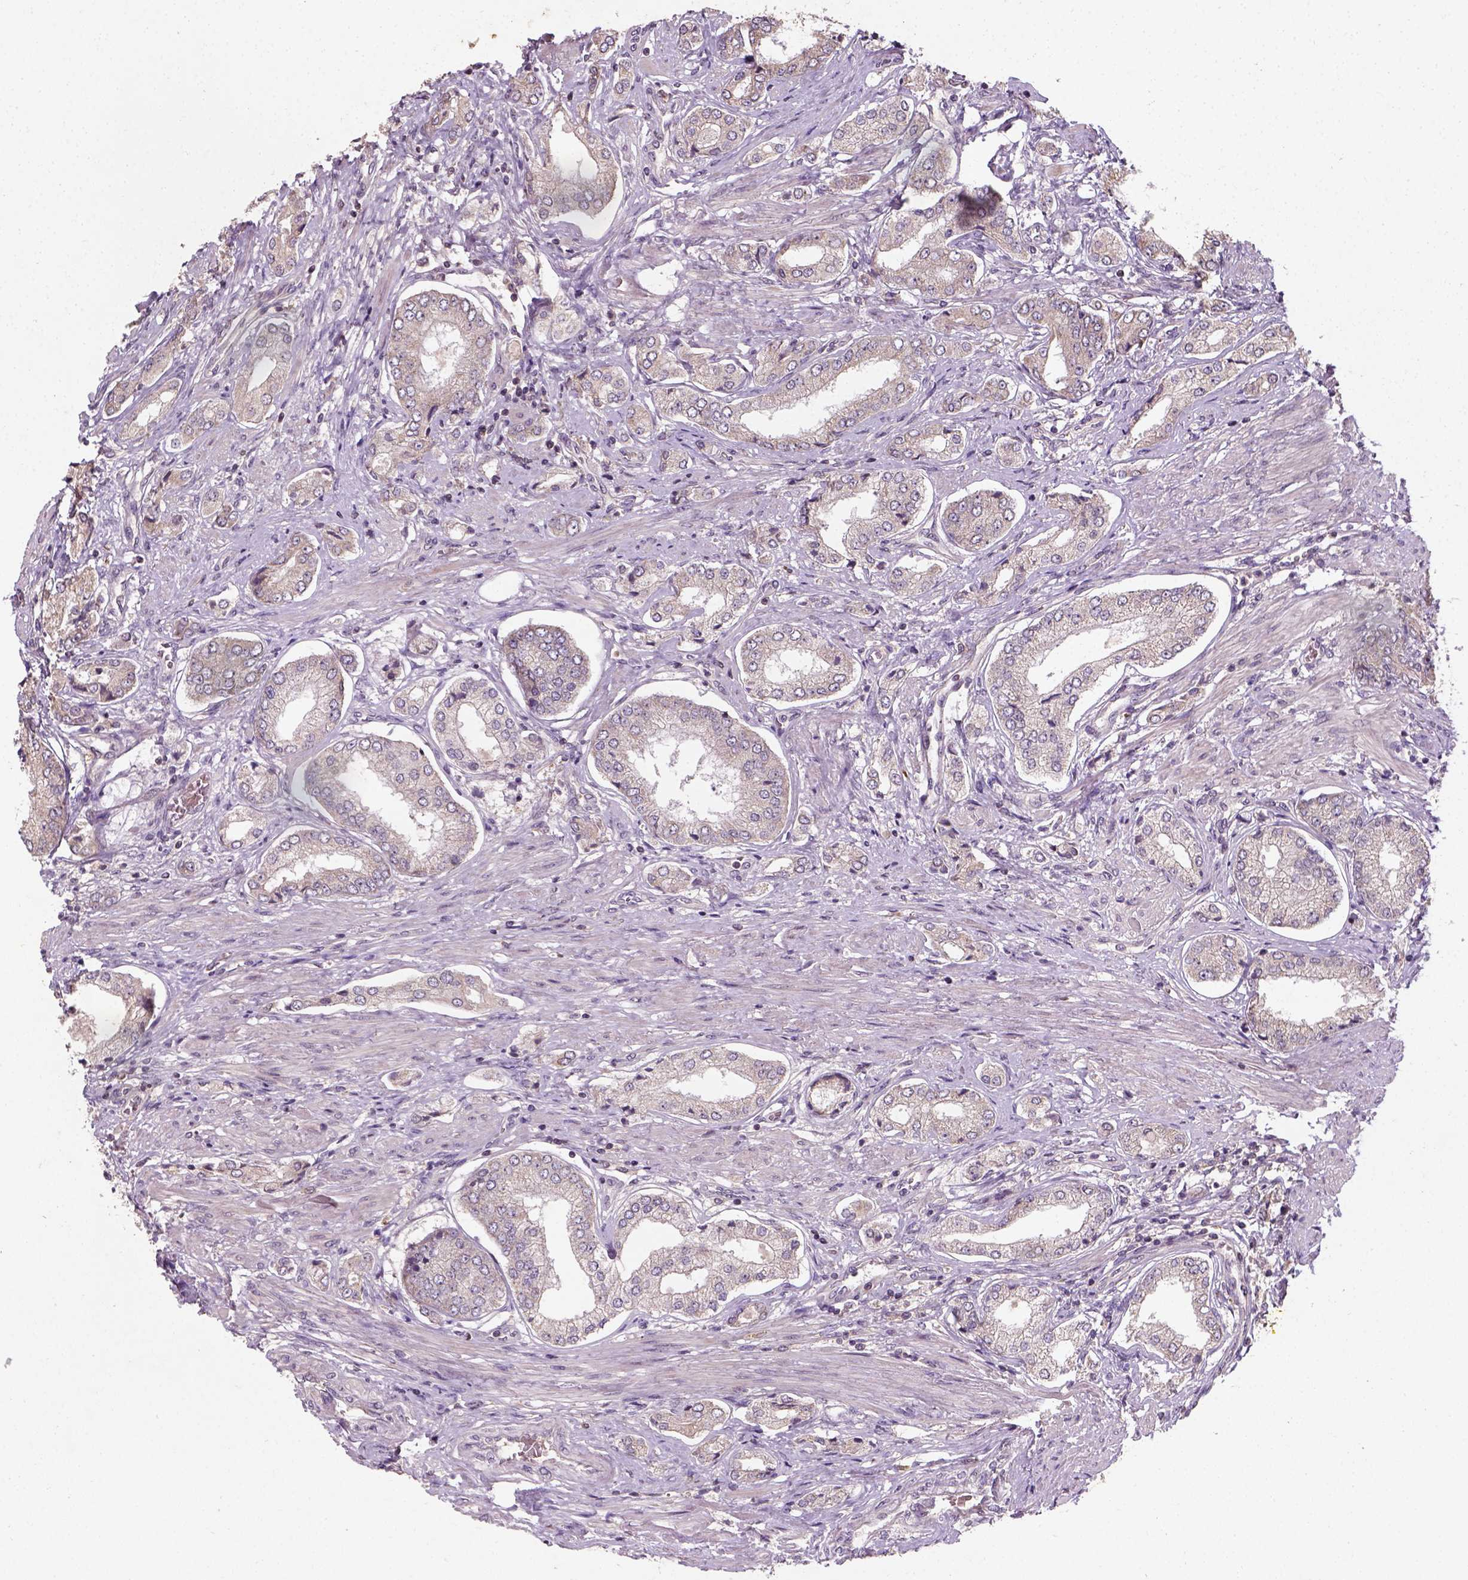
{"staining": {"intensity": "weak", "quantity": "25%-75%", "location": "cytoplasmic/membranous"}, "tissue": "prostate cancer", "cell_type": "Tumor cells", "image_type": "cancer", "snomed": [{"axis": "morphology", "description": "Adenocarcinoma, NOS"}, {"axis": "topography", "description": "Prostate"}], "caption": "Protein staining exhibits weak cytoplasmic/membranous expression in approximately 25%-75% of tumor cells in prostate adenocarcinoma.", "gene": "CAMKK1", "patient": {"sex": "male", "age": 63}}